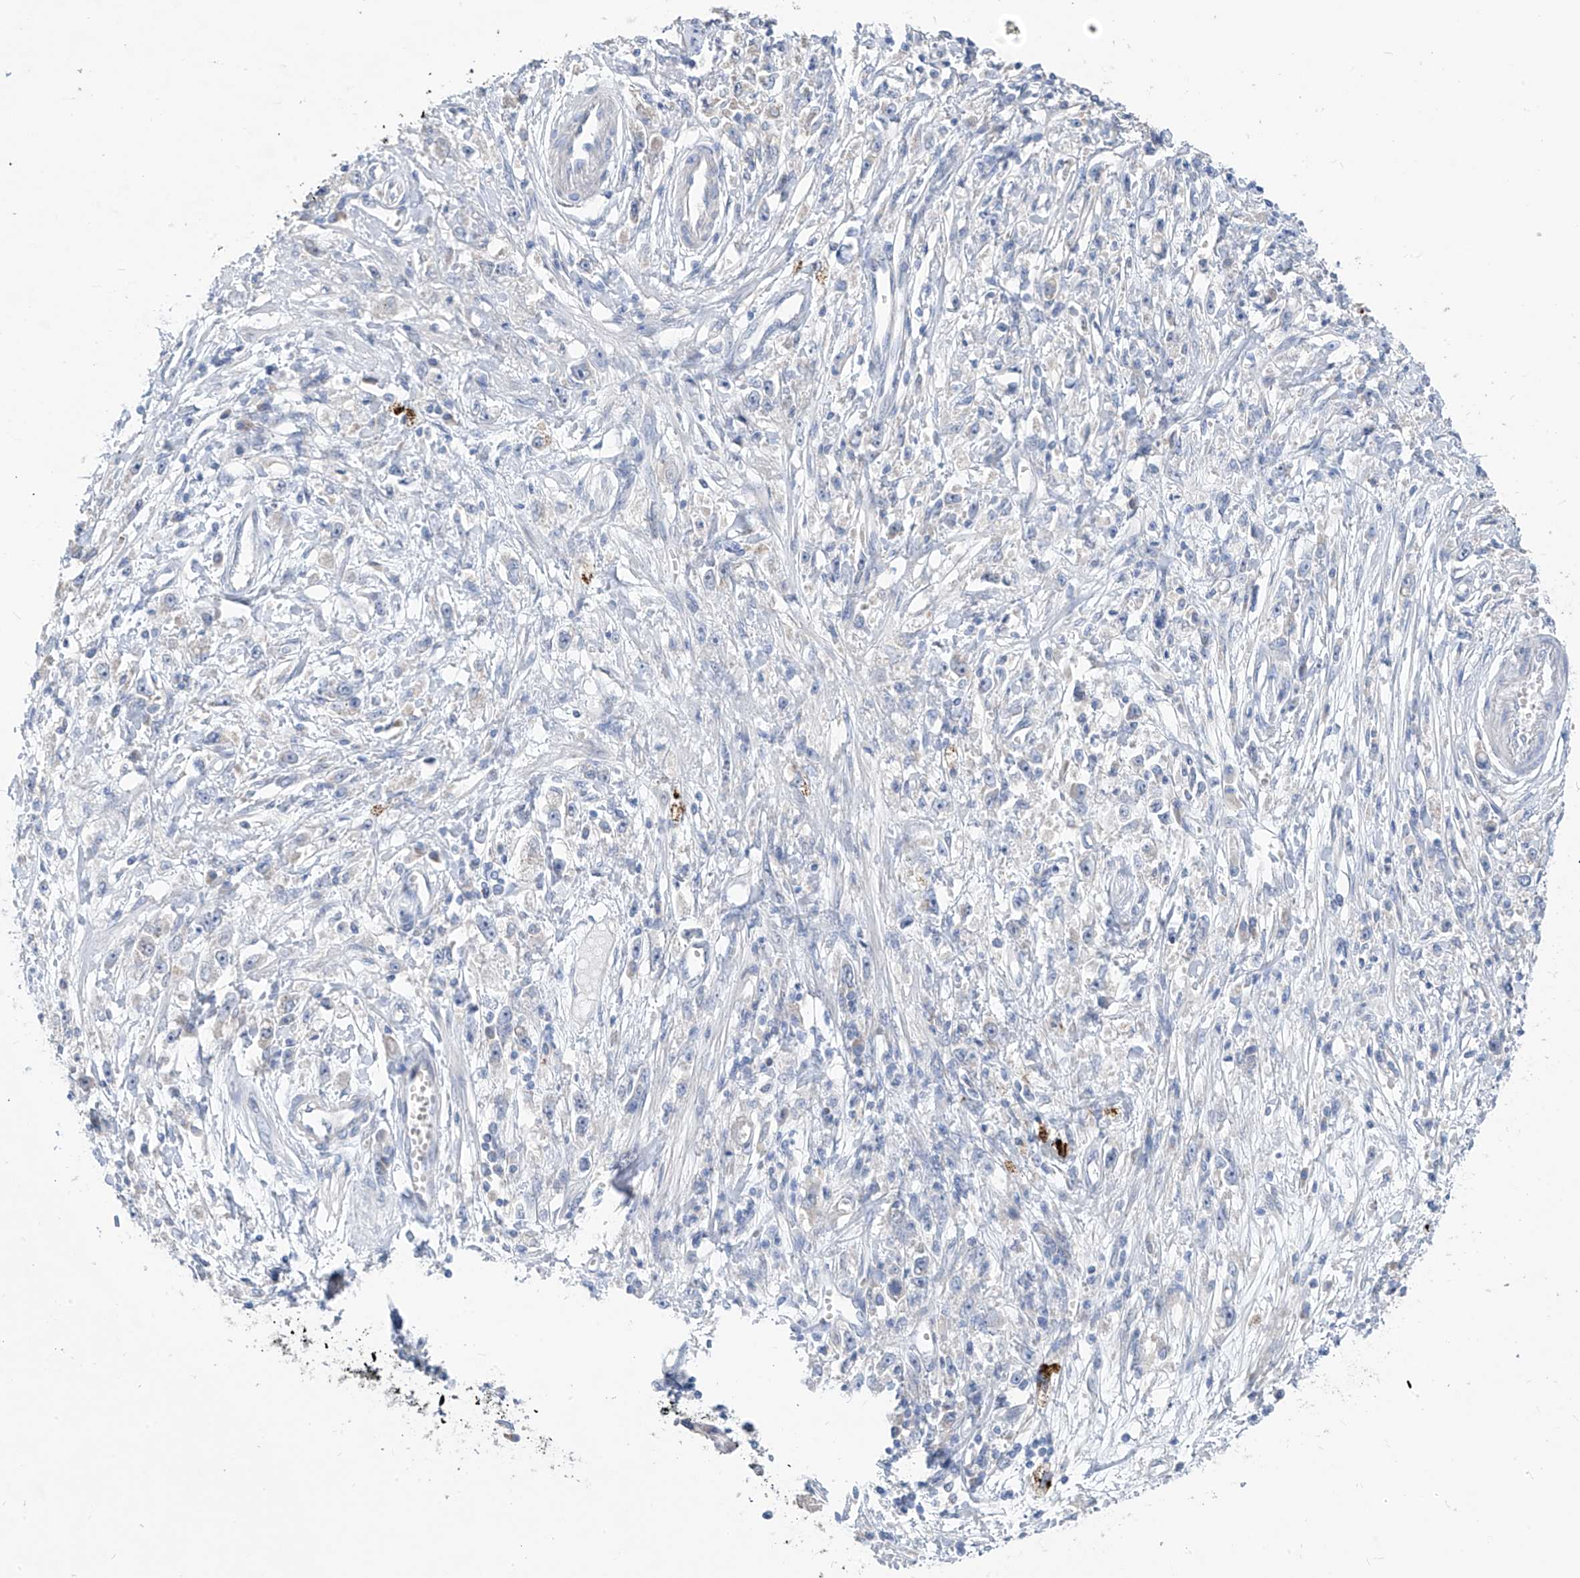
{"staining": {"intensity": "negative", "quantity": "none", "location": "none"}, "tissue": "stomach cancer", "cell_type": "Tumor cells", "image_type": "cancer", "snomed": [{"axis": "morphology", "description": "Adenocarcinoma, NOS"}, {"axis": "topography", "description": "Stomach"}], "caption": "An immunohistochemistry histopathology image of adenocarcinoma (stomach) is shown. There is no staining in tumor cells of adenocarcinoma (stomach). (DAB IHC visualized using brightfield microscopy, high magnification).", "gene": "LDAH", "patient": {"sex": "female", "age": 59}}